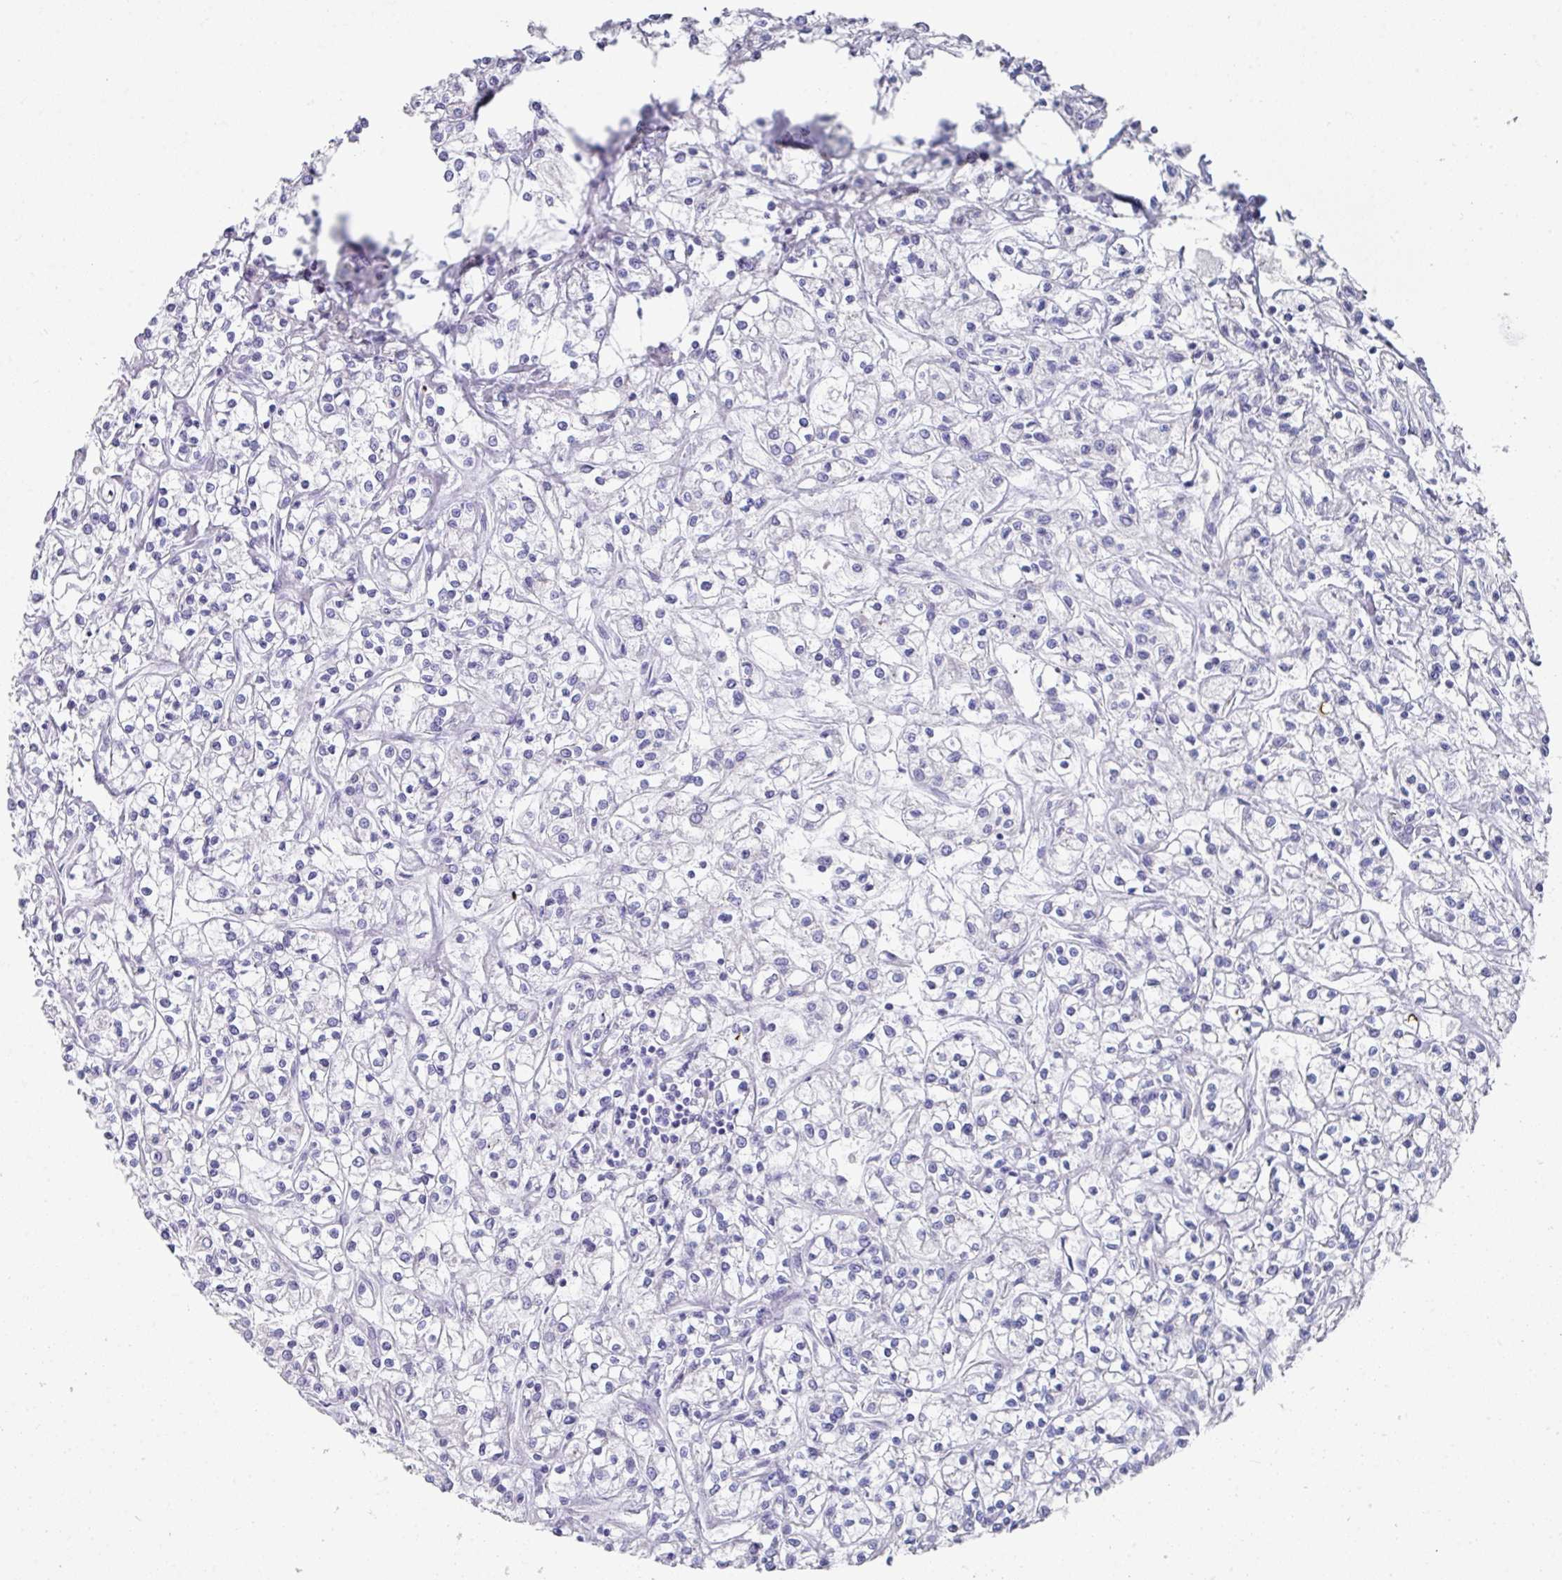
{"staining": {"intensity": "negative", "quantity": "none", "location": "none"}, "tissue": "renal cancer", "cell_type": "Tumor cells", "image_type": "cancer", "snomed": [{"axis": "morphology", "description": "Adenocarcinoma, NOS"}, {"axis": "topography", "description": "Kidney"}], "caption": "Immunohistochemical staining of human renal adenocarcinoma shows no significant positivity in tumor cells. (Brightfield microscopy of DAB IHC at high magnification).", "gene": "VKORC1L1", "patient": {"sex": "female", "age": 59}}